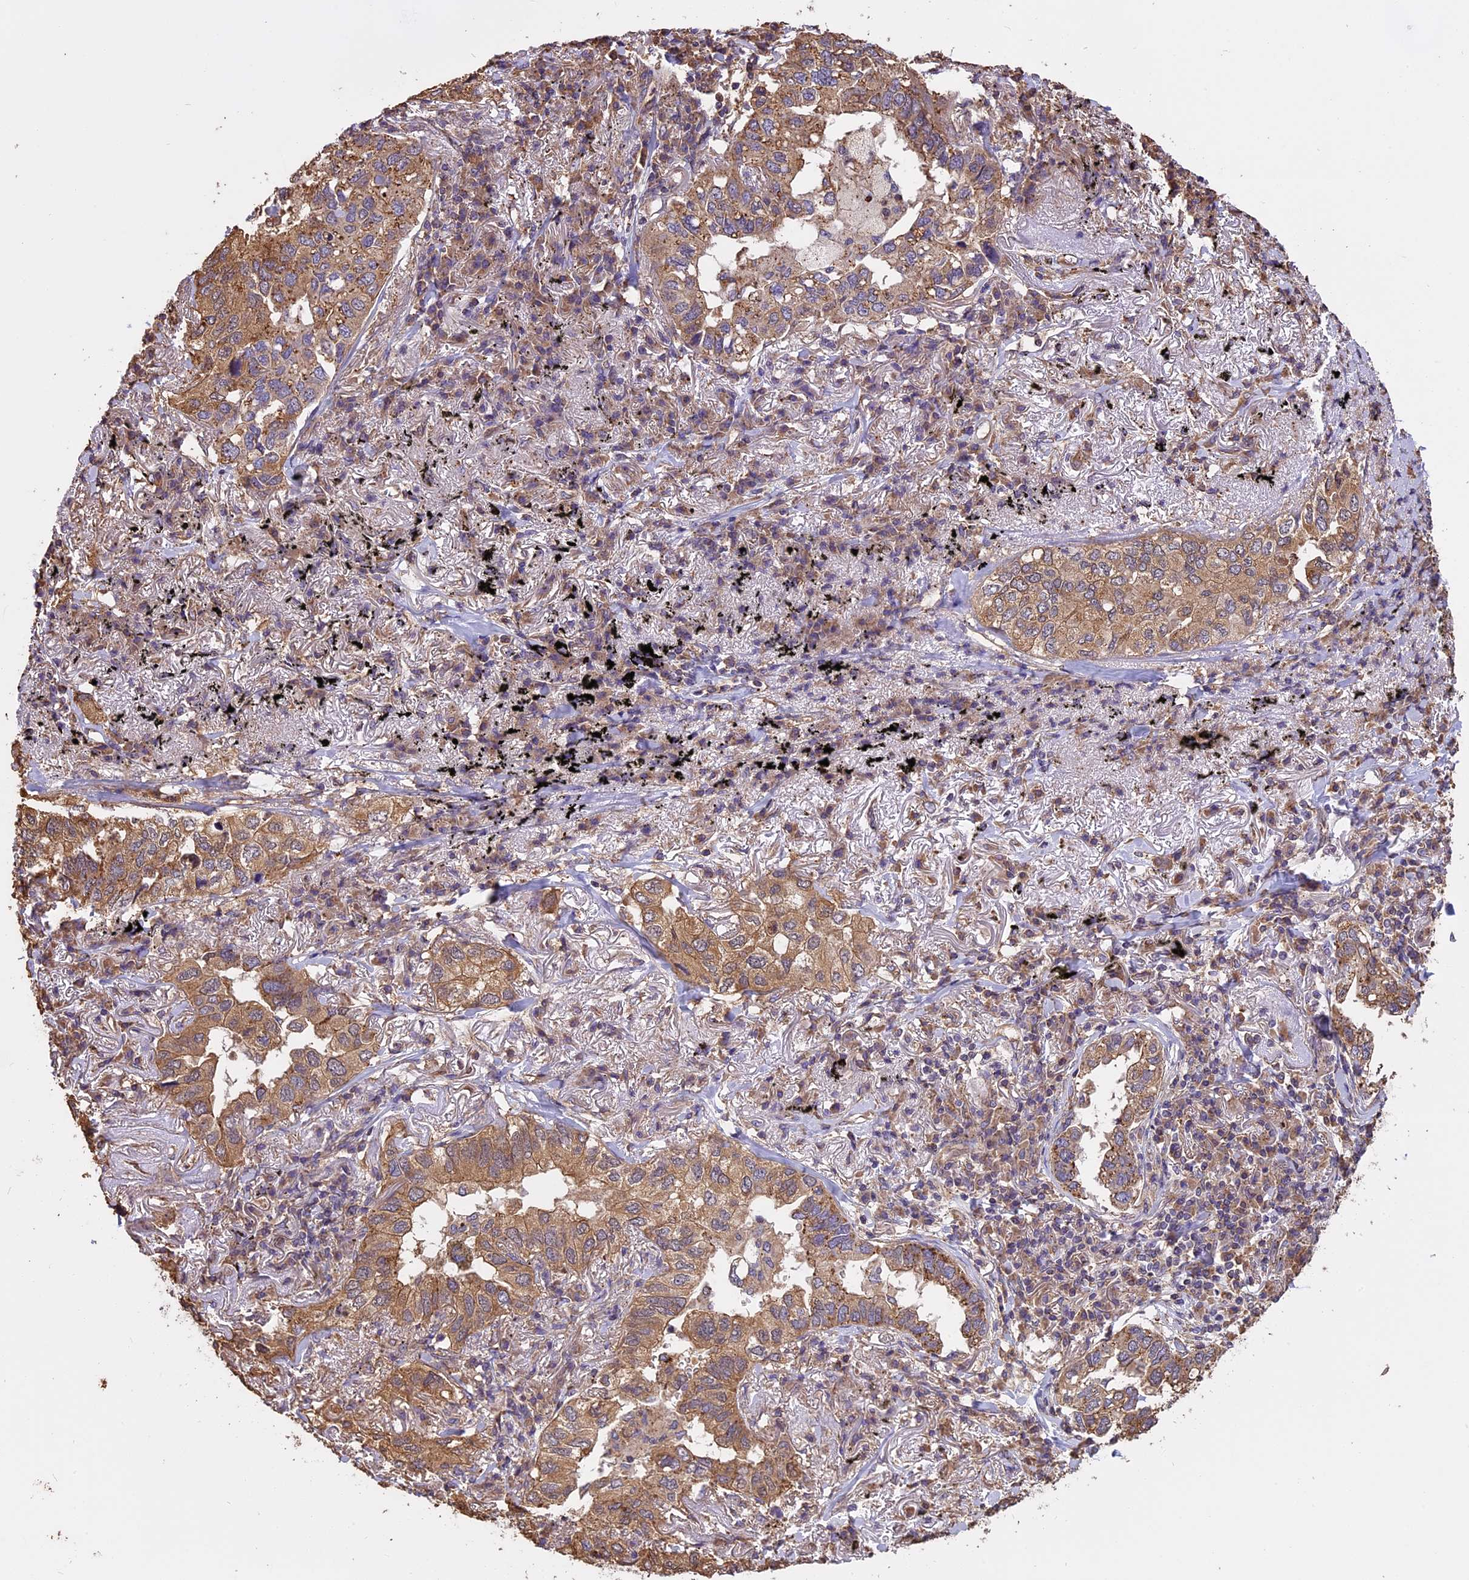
{"staining": {"intensity": "moderate", "quantity": ">75%", "location": "cytoplasmic/membranous"}, "tissue": "lung cancer", "cell_type": "Tumor cells", "image_type": "cancer", "snomed": [{"axis": "morphology", "description": "Adenocarcinoma, NOS"}, {"axis": "topography", "description": "Lung"}], "caption": "Protein staining by immunohistochemistry demonstrates moderate cytoplasmic/membranous expression in approximately >75% of tumor cells in lung cancer. (Brightfield microscopy of DAB IHC at high magnification).", "gene": "CHMP2A", "patient": {"sex": "male", "age": 65}}